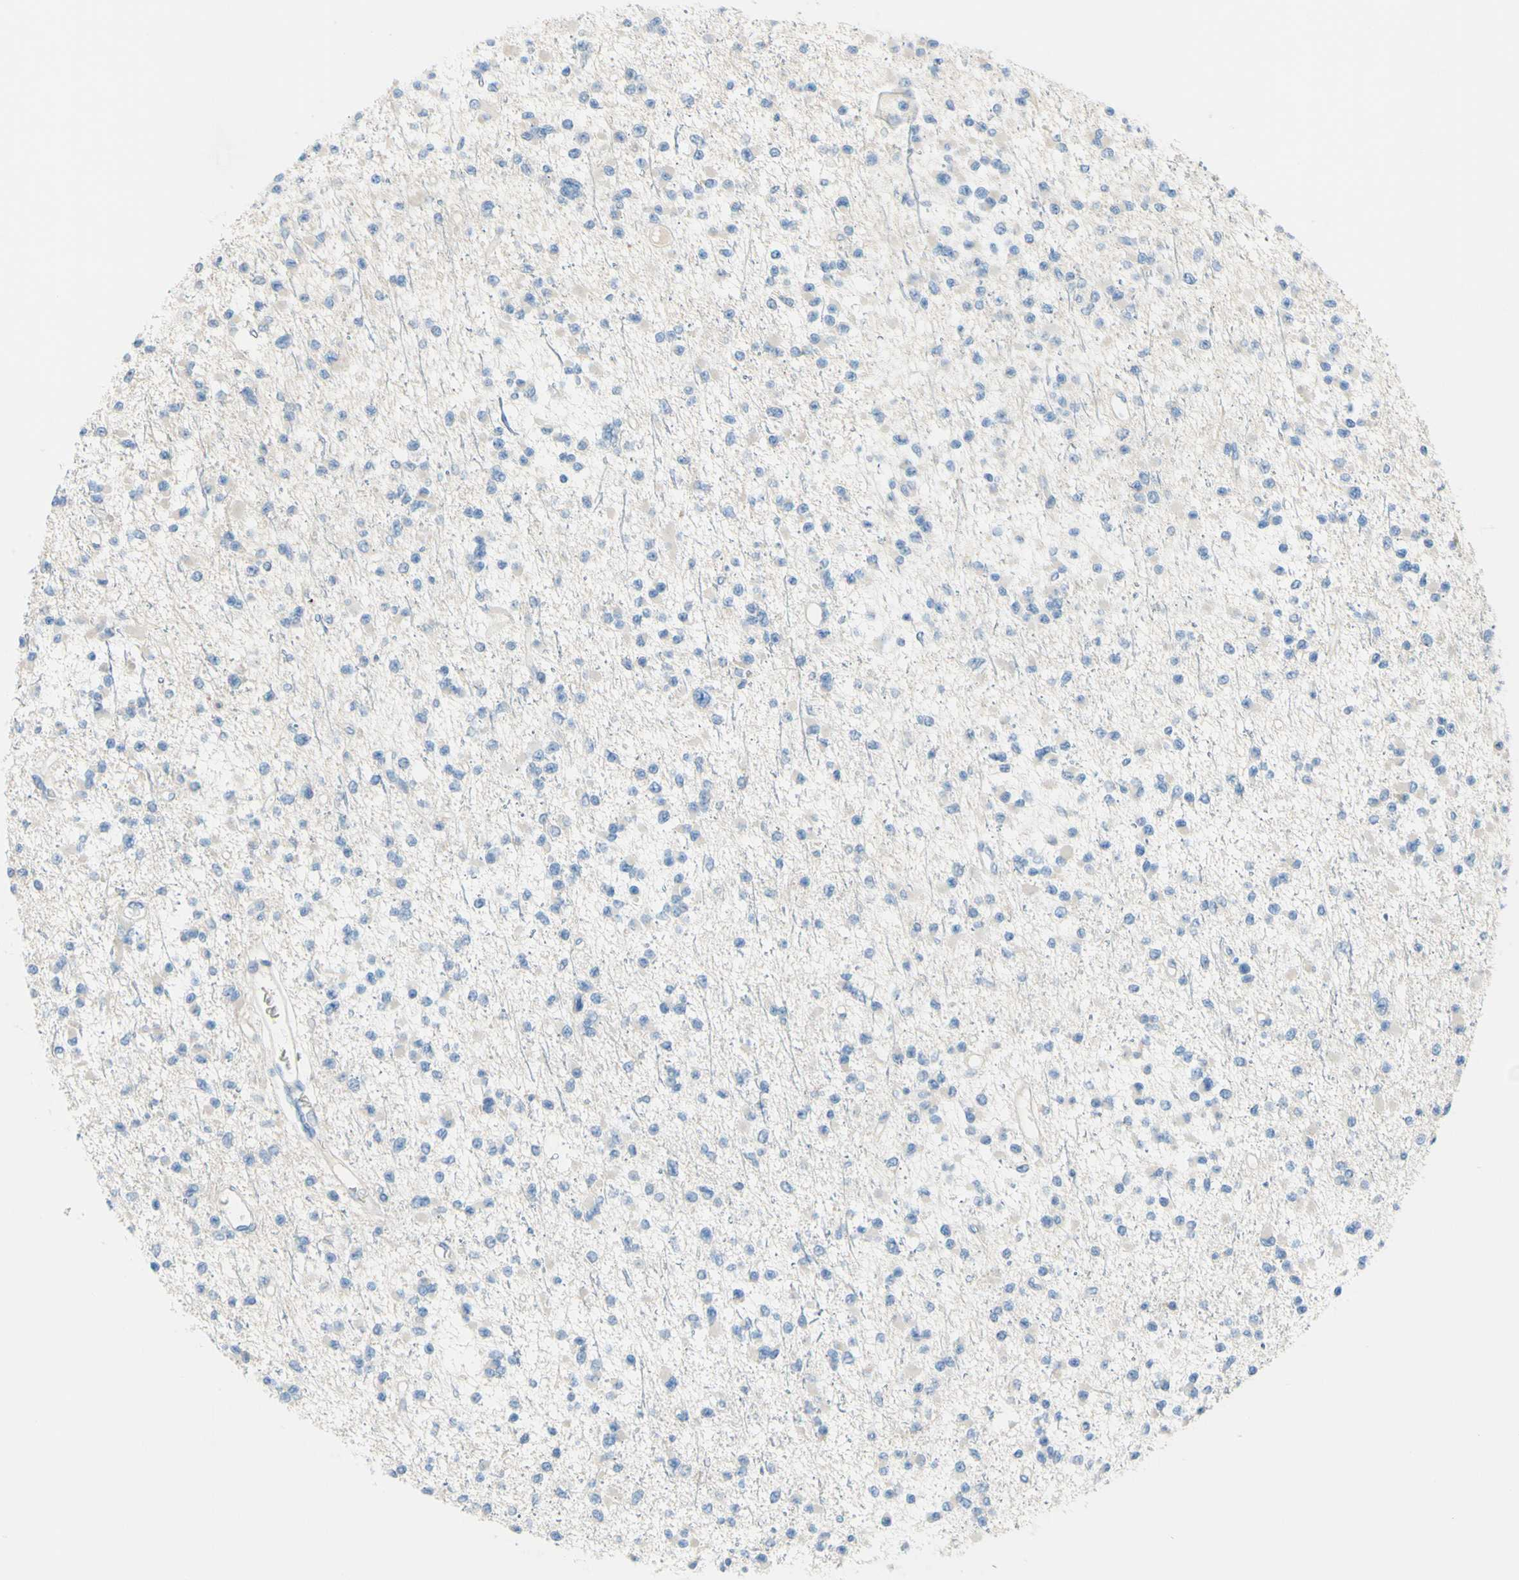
{"staining": {"intensity": "negative", "quantity": "none", "location": "none"}, "tissue": "glioma", "cell_type": "Tumor cells", "image_type": "cancer", "snomed": [{"axis": "morphology", "description": "Glioma, malignant, Low grade"}, {"axis": "topography", "description": "Brain"}], "caption": "This is an immunohistochemistry (IHC) micrograph of glioma. There is no staining in tumor cells.", "gene": "PRRG2", "patient": {"sex": "female", "age": 22}}